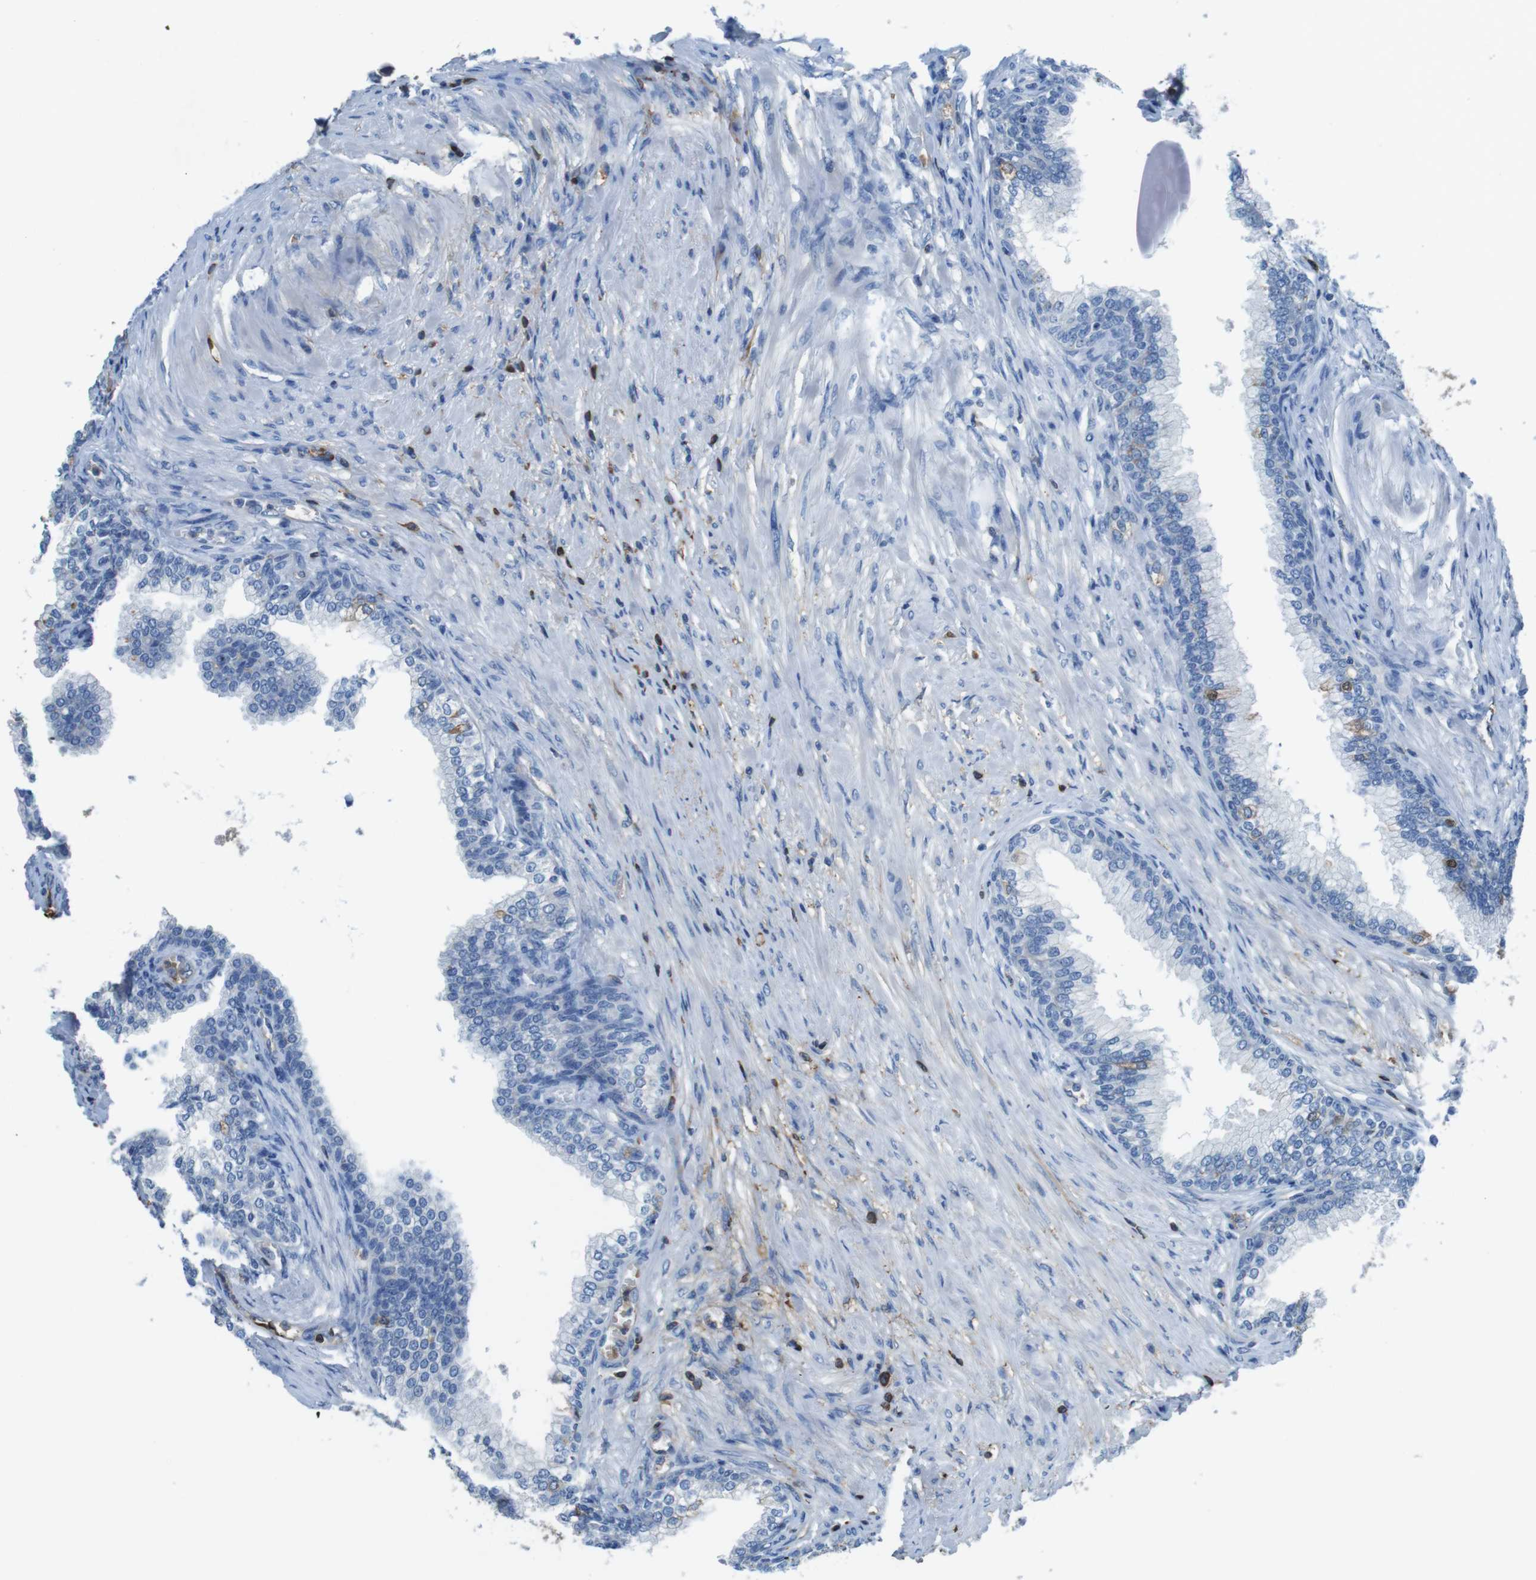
{"staining": {"intensity": "weak", "quantity": "<25%", "location": "cytoplasmic/membranous"}, "tissue": "prostate", "cell_type": "Glandular cells", "image_type": "normal", "snomed": [{"axis": "morphology", "description": "Normal tissue, NOS"}, {"axis": "morphology", "description": "Urothelial carcinoma, Low grade"}, {"axis": "topography", "description": "Urinary bladder"}, {"axis": "topography", "description": "Prostate"}], "caption": "IHC histopathology image of benign prostate stained for a protein (brown), which displays no staining in glandular cells.", "gene": "TMPRSS15", "patient": {"sex": "male", "age": 60}}